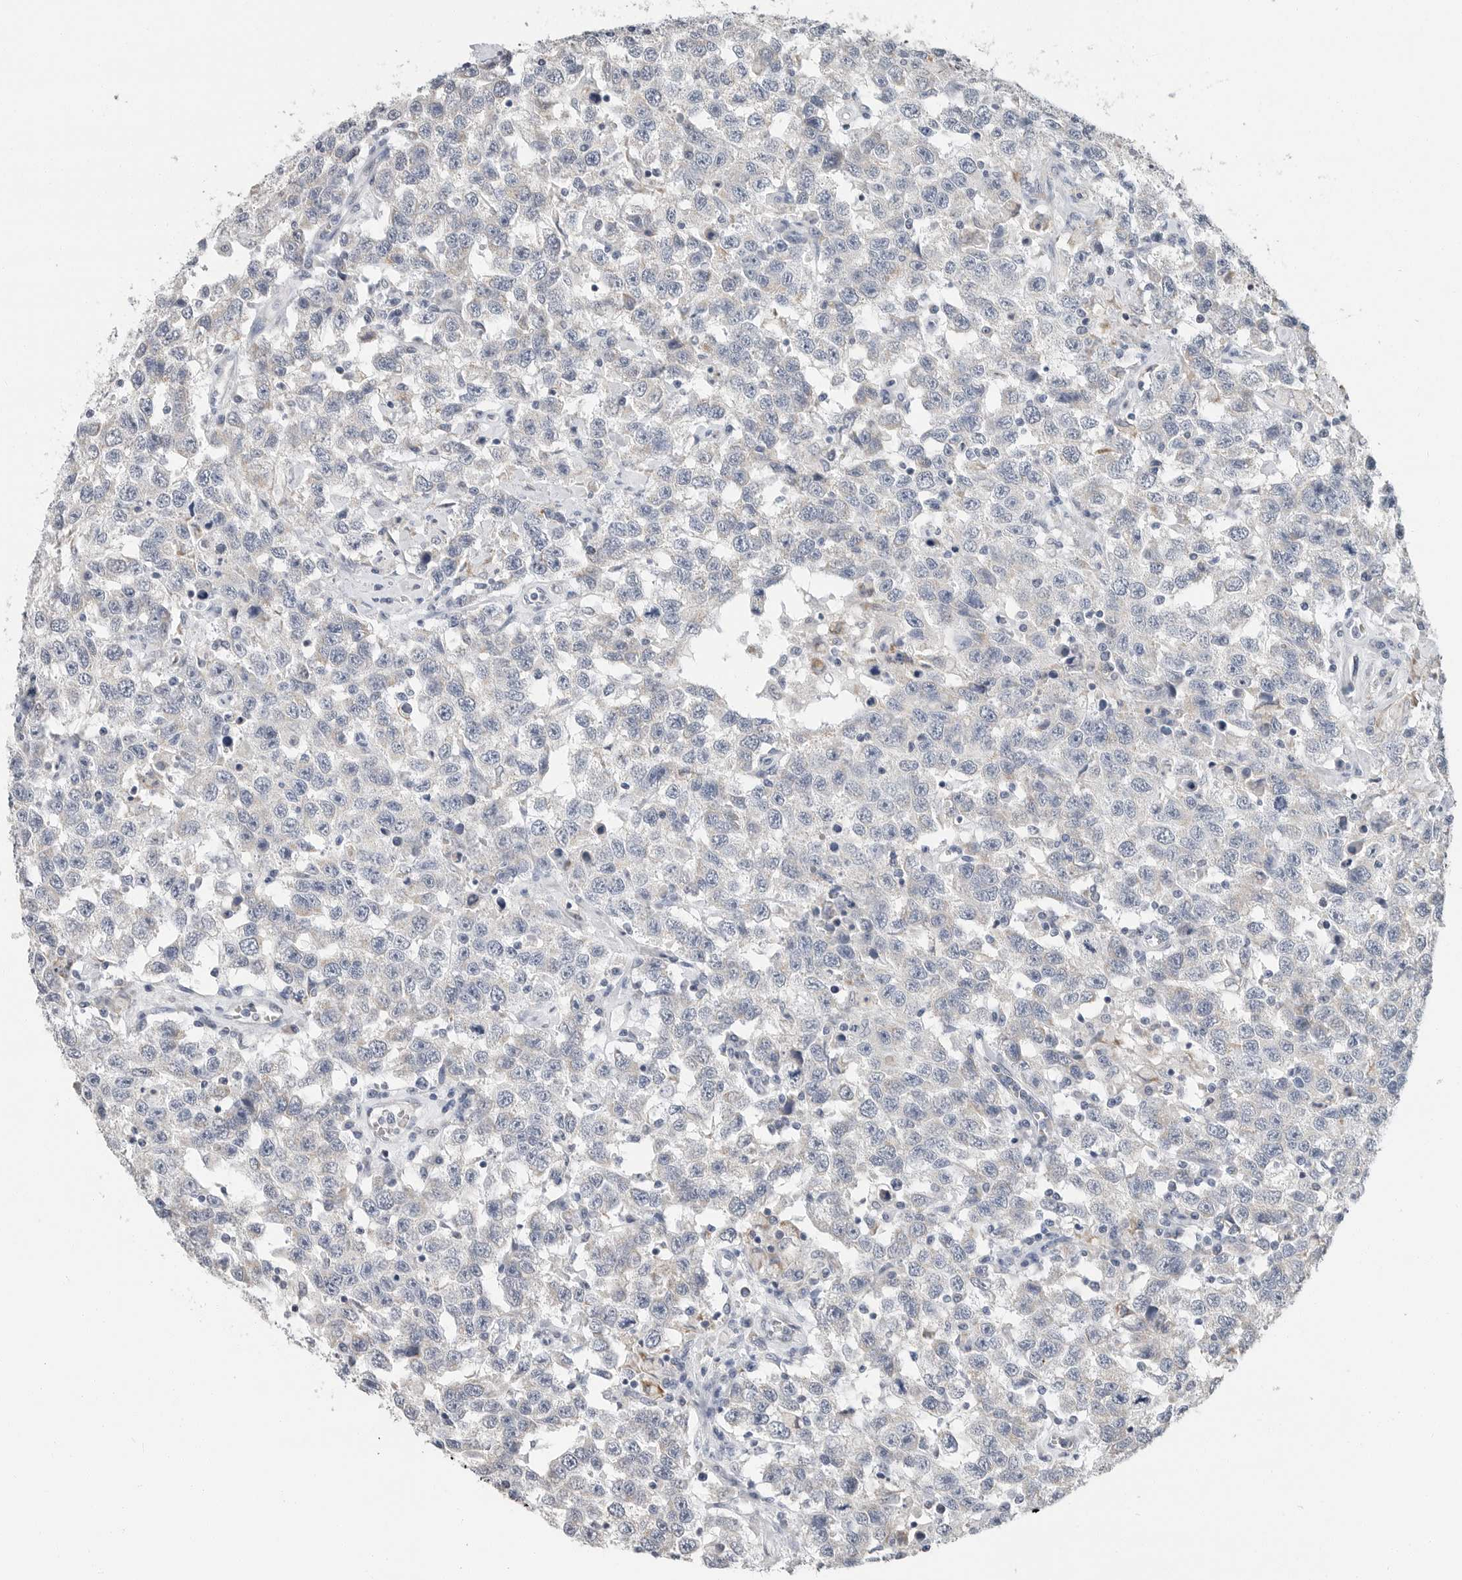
{"staining": {"intensity": "negative", "quantity": "none", "location": "none"}, "tissue": "testis cancer", "cell_type": "Tumor cells", "image_type": "cancer", "snomed": [{"axis": "morphology", "description": "Seminoma, NOS"}, {"axis": "topography", "description": "Testis"}], "caption": "There is no significant expression in tumor cells of testis cancer (seminoma).", "gene": "PLN", "patient": {"sex": "male", "age": 41}}